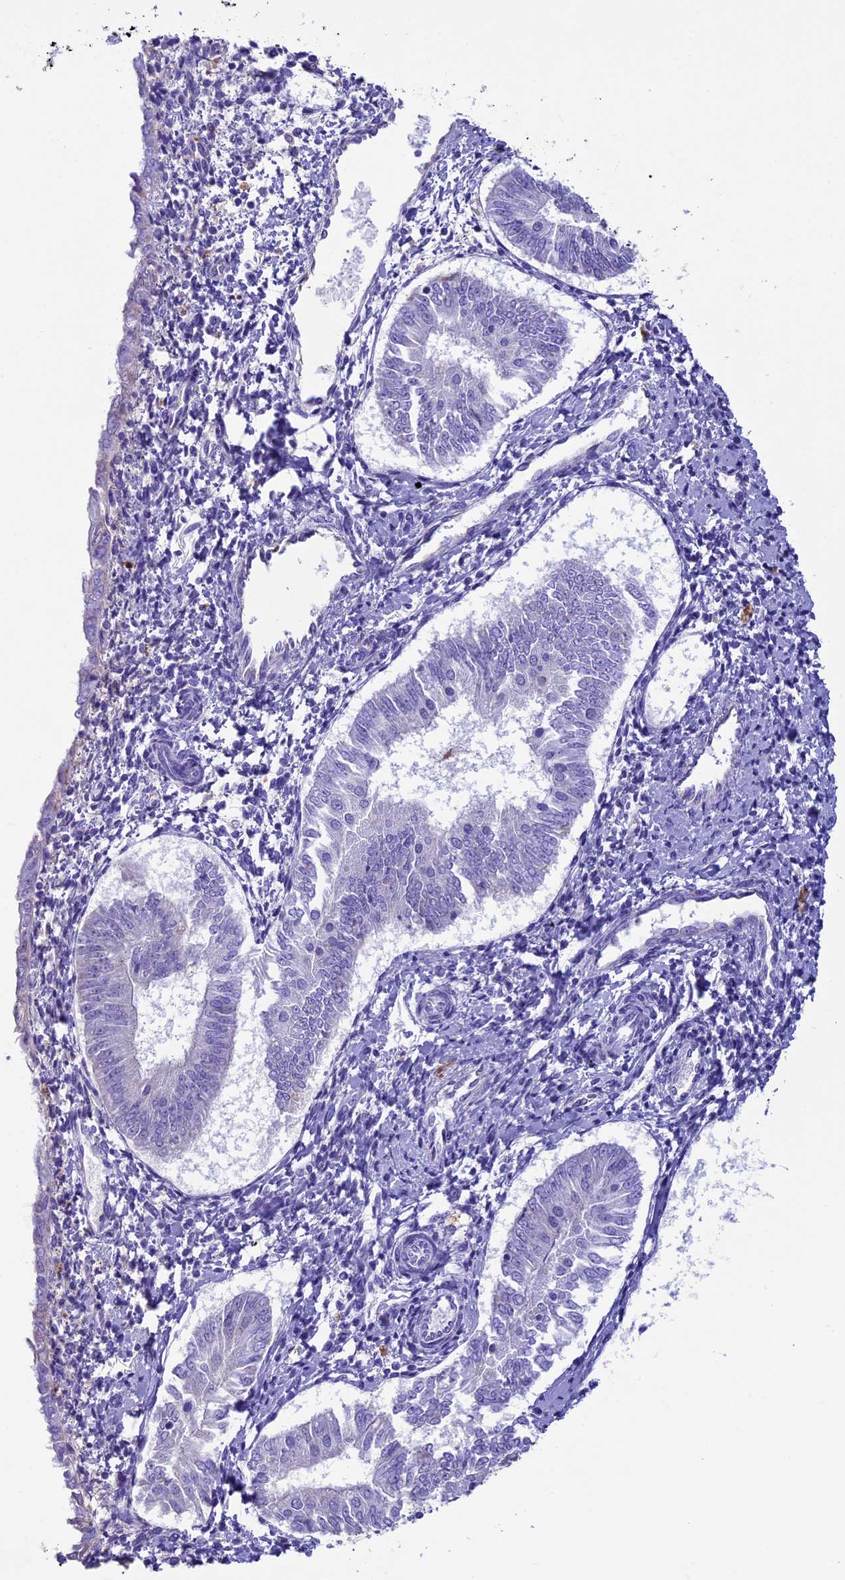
{"staining": {"intensity": "negative", "quantity": "none", "location": "none"}, "tissue": "endometrial cancer", "cell_type": "Tumor cells", "image_type": "cancer", "snomed": [{"axis": "morphology", "description": "Adenocarcinoma, NOS"}, {"axis": "topography", "description": "Endometrium"}], "caption": "Human endometrial cancer stained for a protein using immunohistochemistry (IHC) displays no staining in tumor cells.", "gene": "IGSF6", "patient": {"sex": "female", "age": 58}}